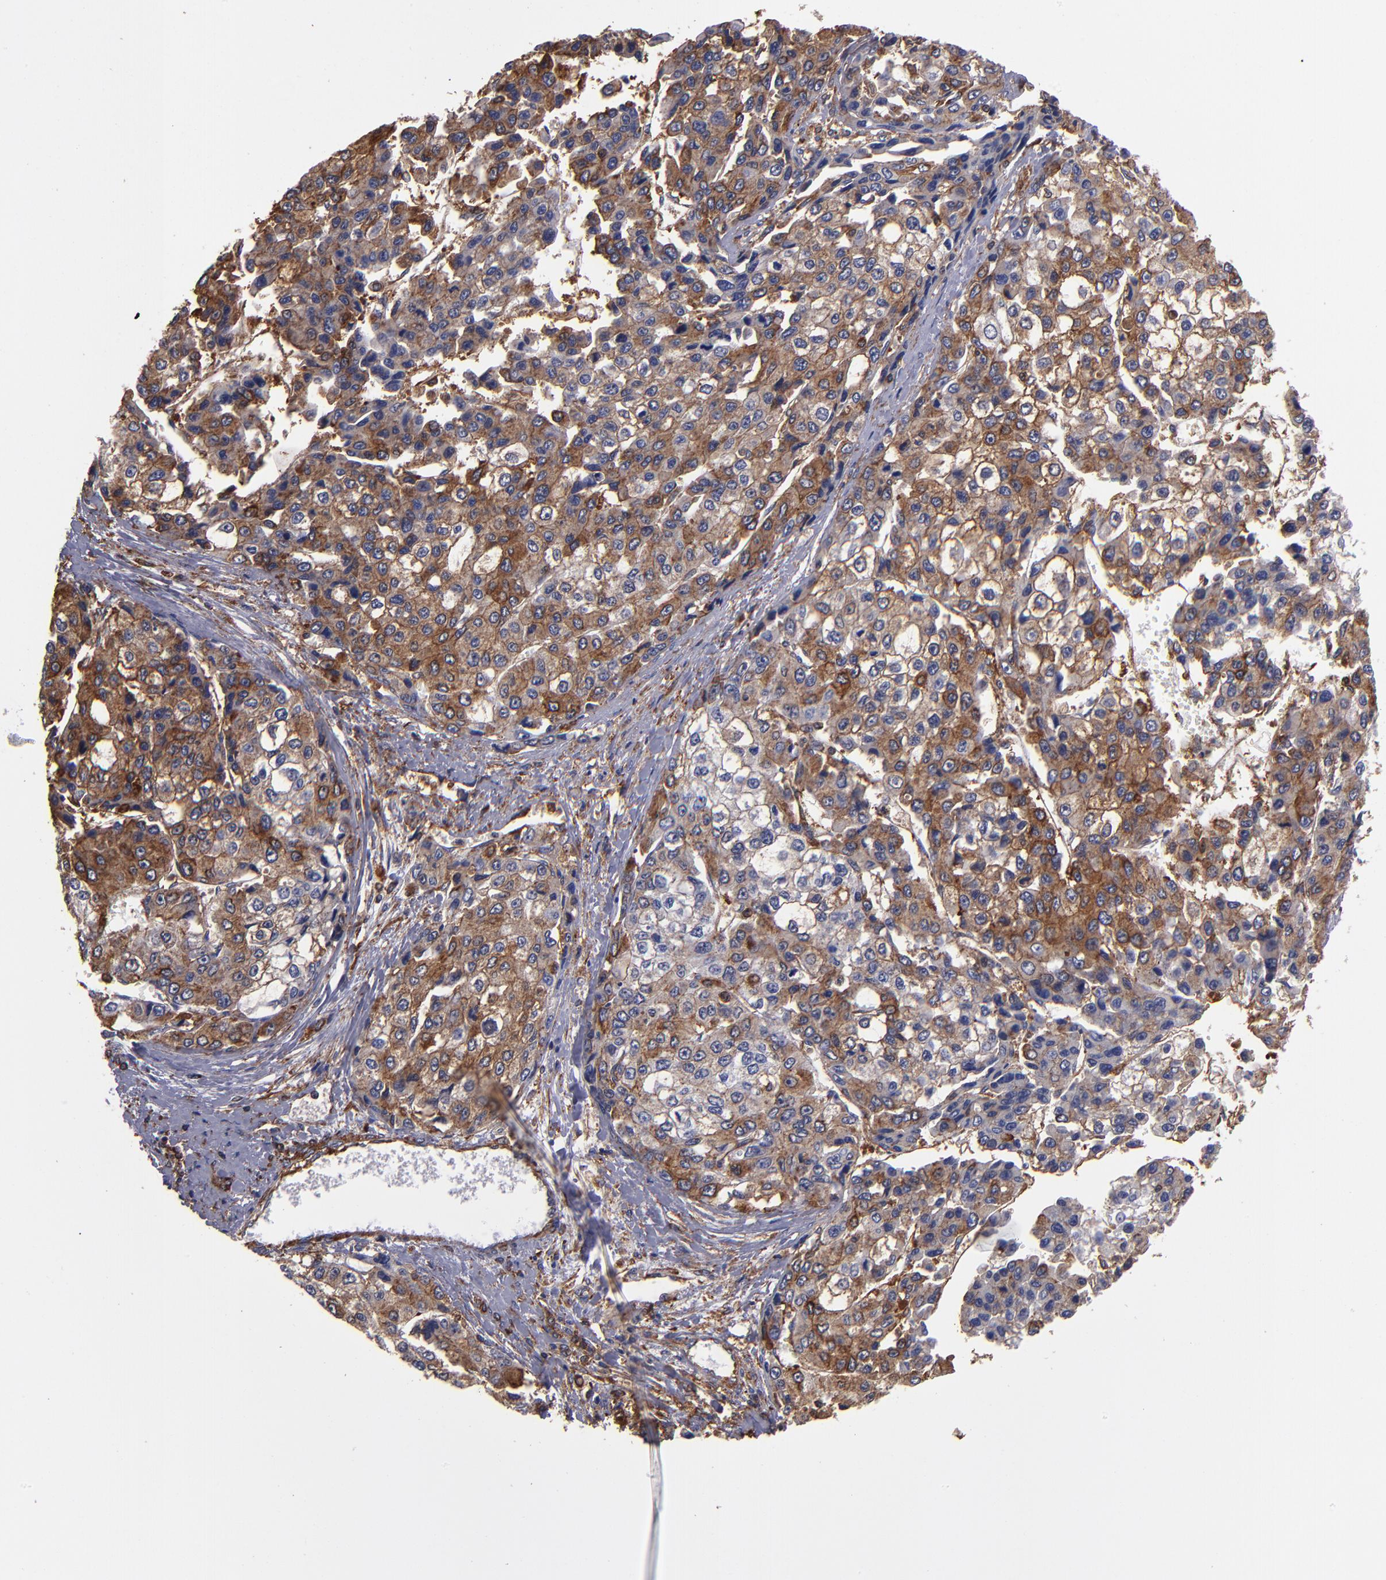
{"staining": {"intensity": "strong", "quantity": "25%-75%", "location": "cytoplasmic/membranous"}, "tissue": "liver cancer", "cell_type": "Tumor cells", "image_type": "cancer", "snomed": [{"axis": "morphology", "description": "Carcinoma, Hepatocellular, NOS"}, {"axis": "topography", "description": "Liver"}], "caption": "Liver cancer stained with immunohistochemistry (IHC) demonstrates strong cytoplasmic/membranous staining in approximately 25%-75% of tumor cells.", "gene": "MVP", "patient": {"sex": "female", "age": 66}}